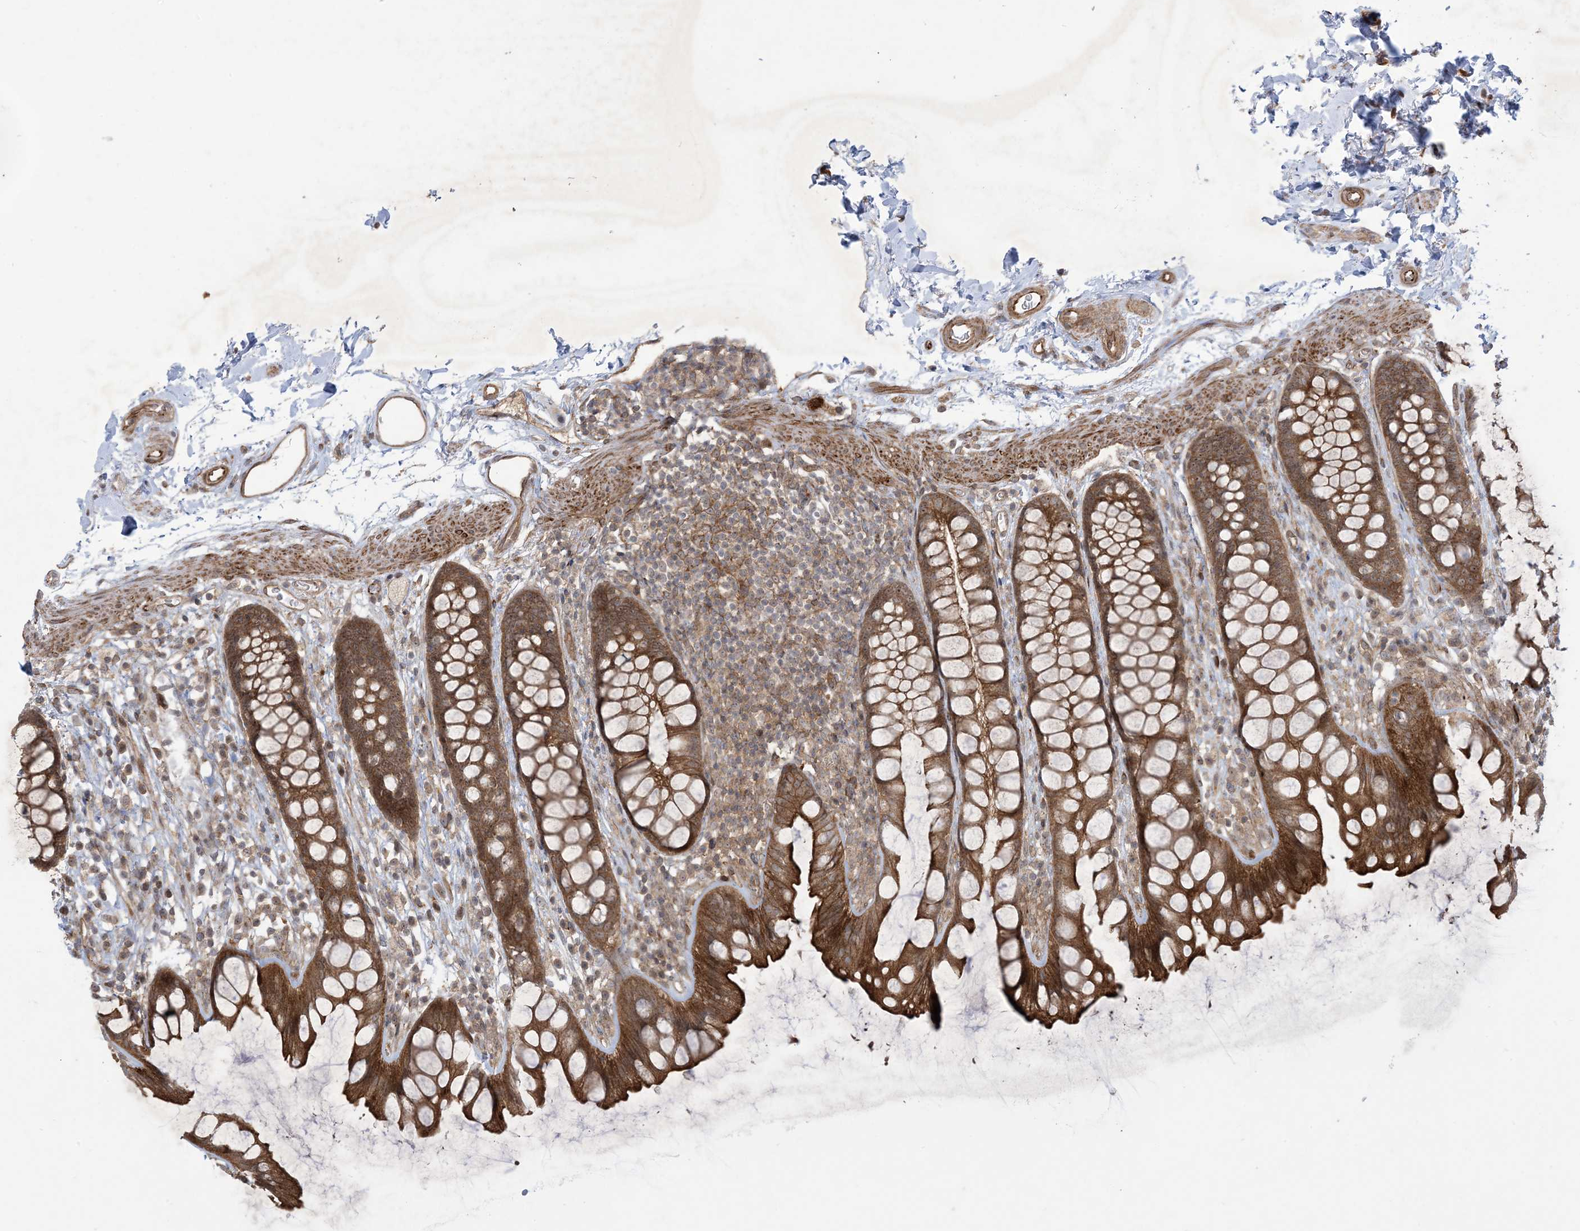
{"staining": {"intensity": "strong", "quantity": ">75%", "location": "cytoplasmic/membranous,nuclear"}, "tissue": "rectum", "cell_type": "Glandular cells", "image_type": "normal", "snomed": [{"axis": "morphology", "description": "Normal tissue, NOS"}, {"axis": "topography", "description": "Rectum"}], "caption": "An image of rectum stained for a protein shows strong cytoplasmic/membranous,nuclear brown staining in glandular cells.", "gene": "SOGA3", "patient": {"sex": "female", "age": 65}}